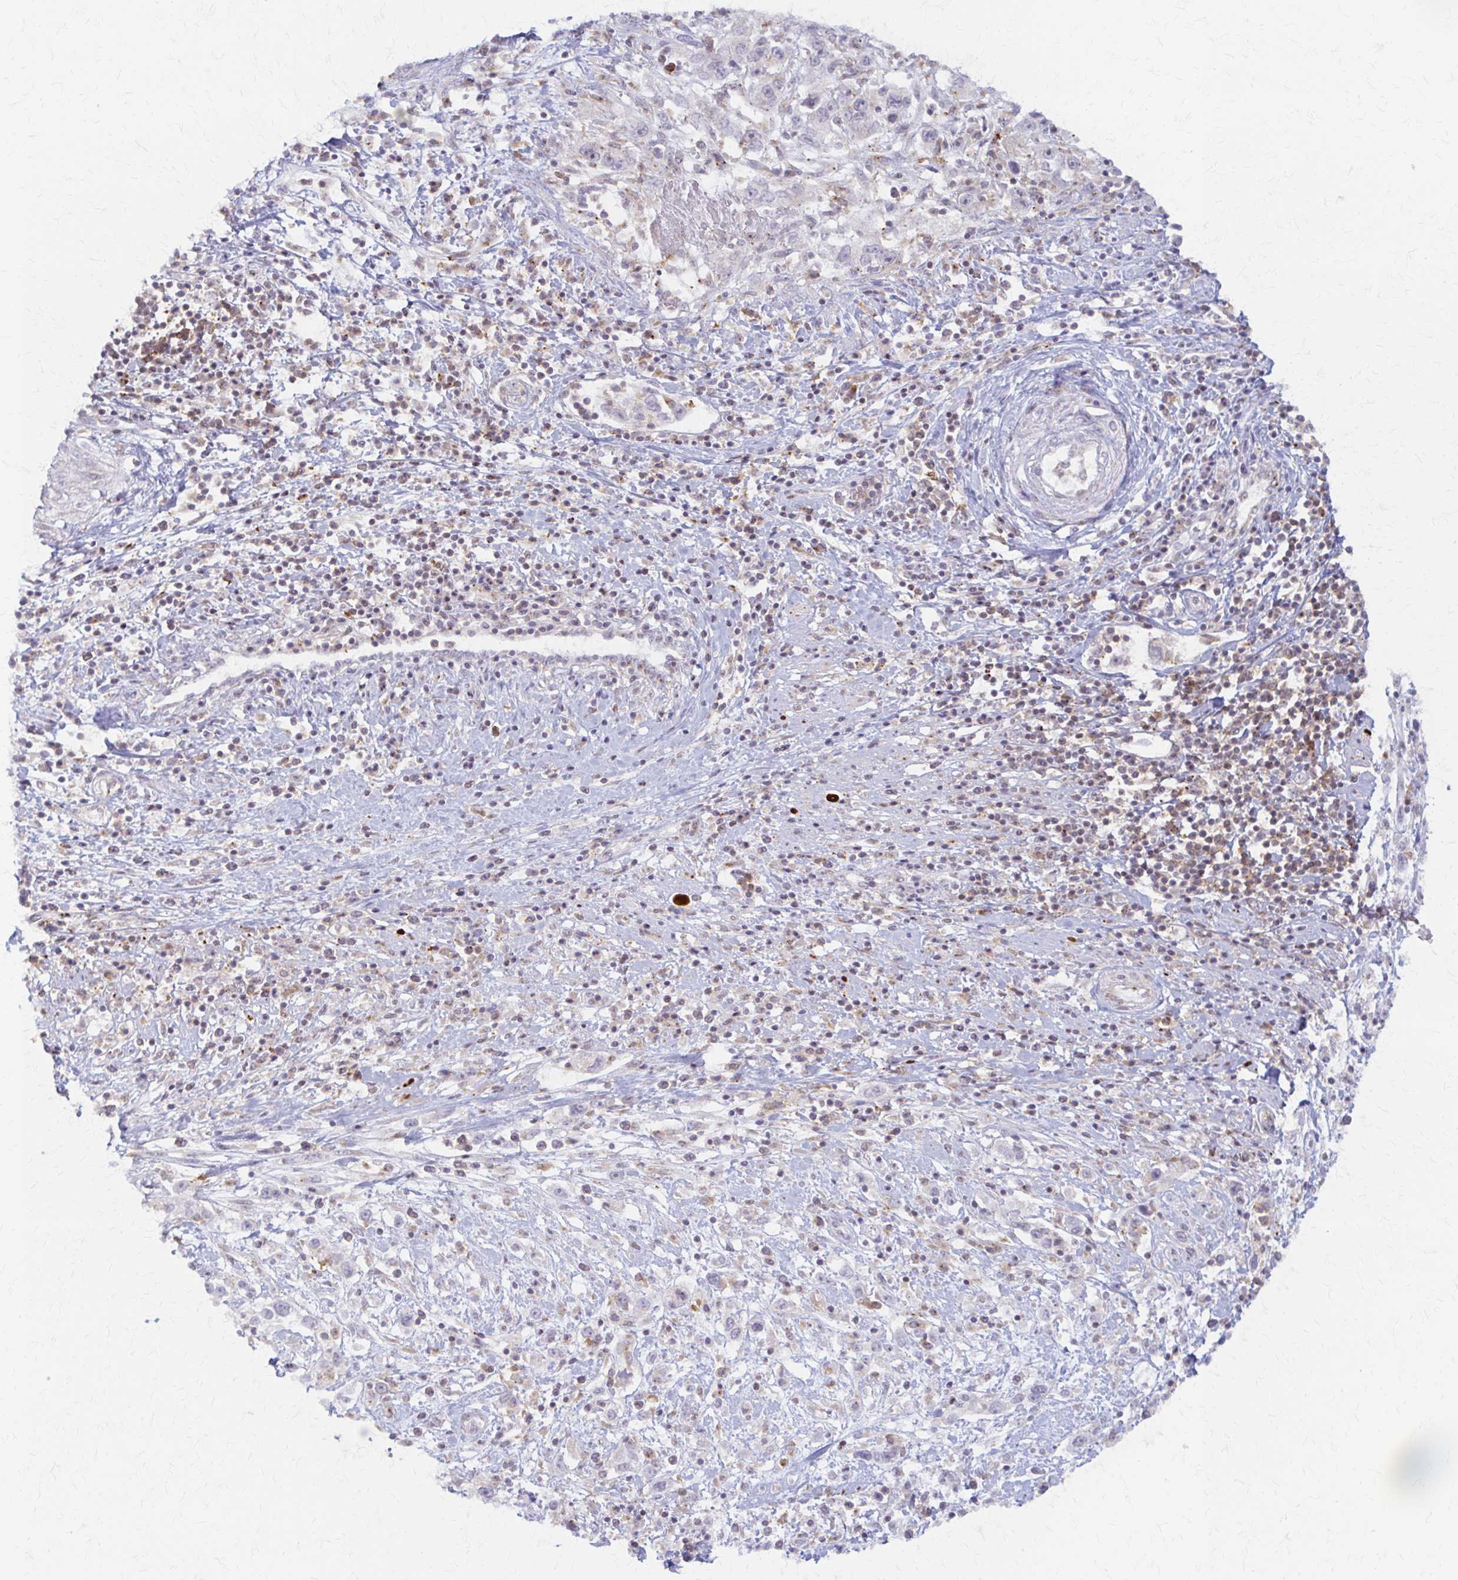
{"staining": {"intensity": "negative", "quantity": "none", "location": "none"}, "tissue": "cervical cancer", "cell_type": "Tumor cells", "image_type": "cancer", "snomed": [{"axis": "morphology", "description": "Adenocarcinoma, NOS"}, {"axis": "topography", "description": "Cervix"}], "caption": "Immunohistochemical staining of adenocarcinoma (cervical) exhibits no significant staining in tumor cells.", "gene": "ARHGAP35", "patient": {"sex": "female", "age": 40}}